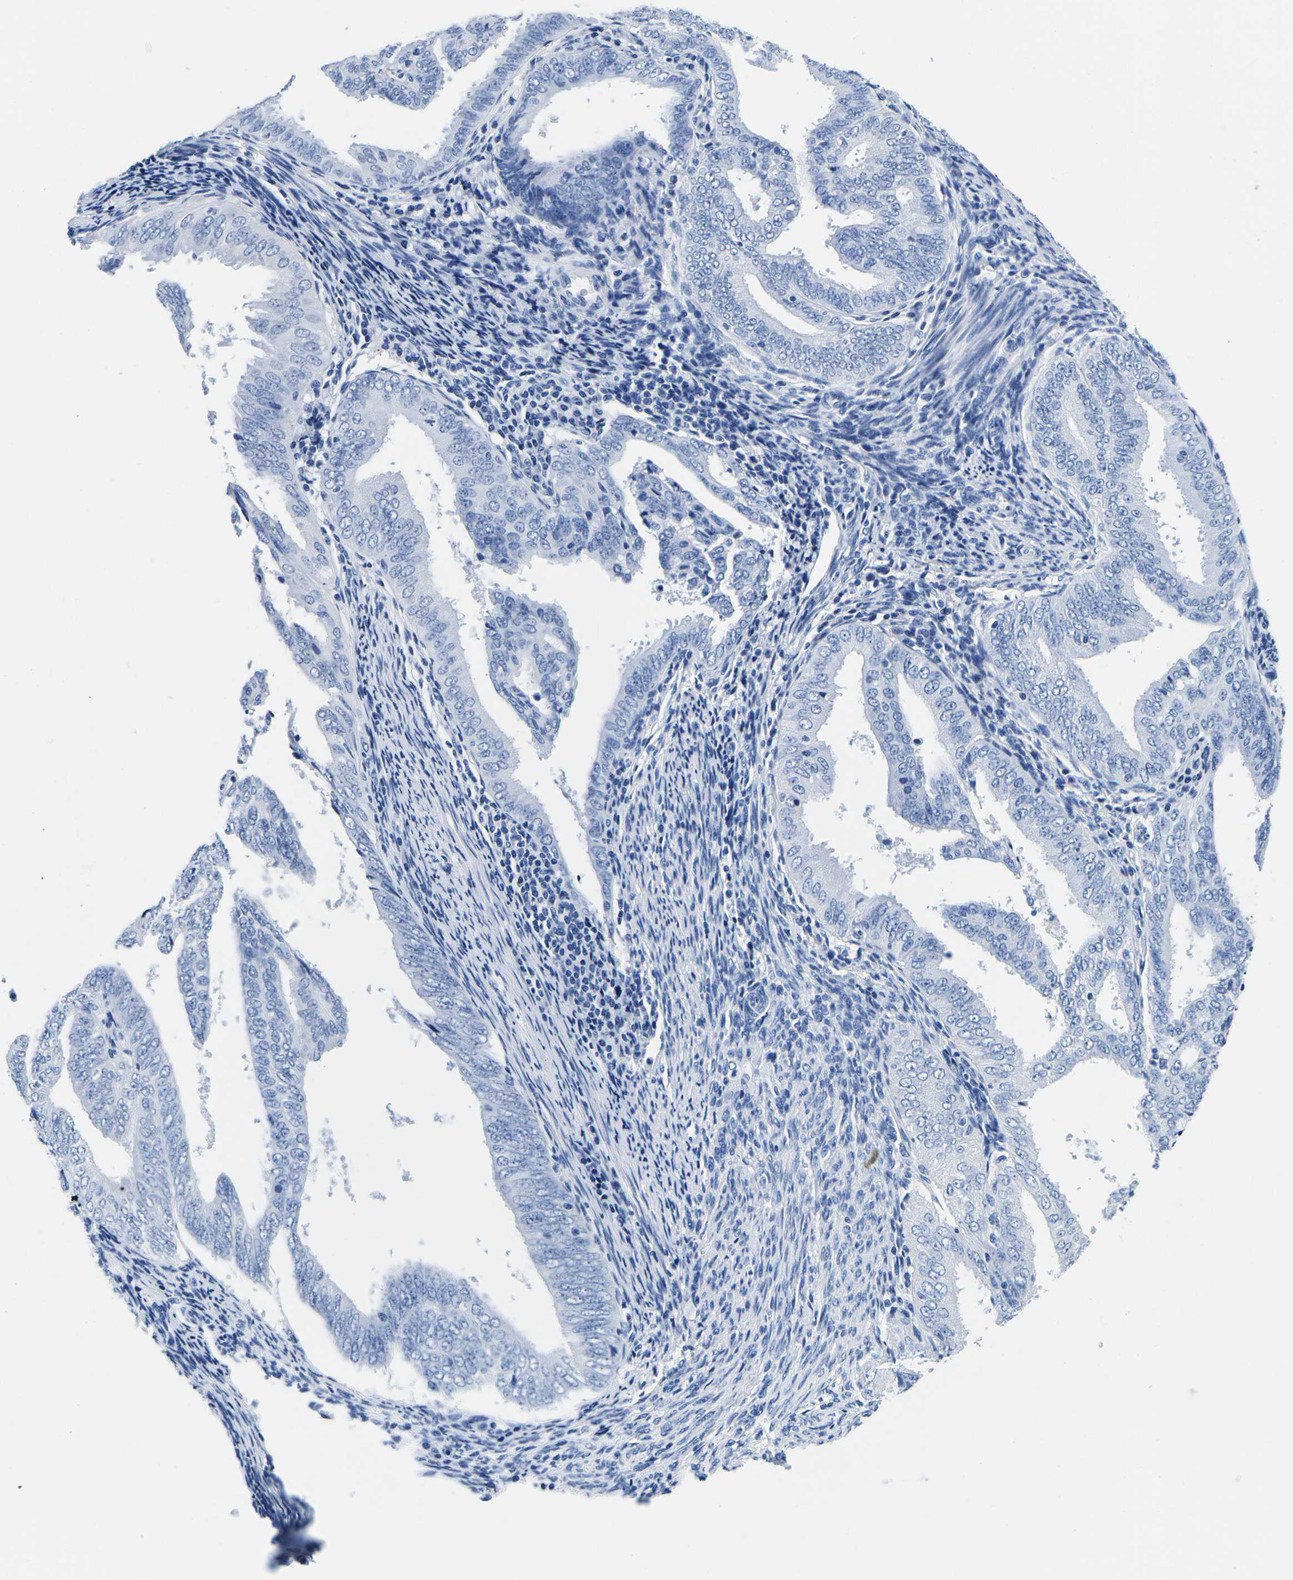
{"staining": {"intensity": "negative", "quantity": "none", "location": "none"}, "tissue": "endometrial cancer", "cell_type": "Tumor cells", "image_type": "cancer", "snomed": [{"axis": "morphology", "description": "Adenocarcinoma, NOS"}, {"axis": "topography", "description": "Endometrium"}], "caption": "Micrograph shows no protein positivity in tumor cells of adenocarcinoma (endometrial) tissue.", "gene": "CYP1A2", "patient": {"sex": "female", "age": 58}}